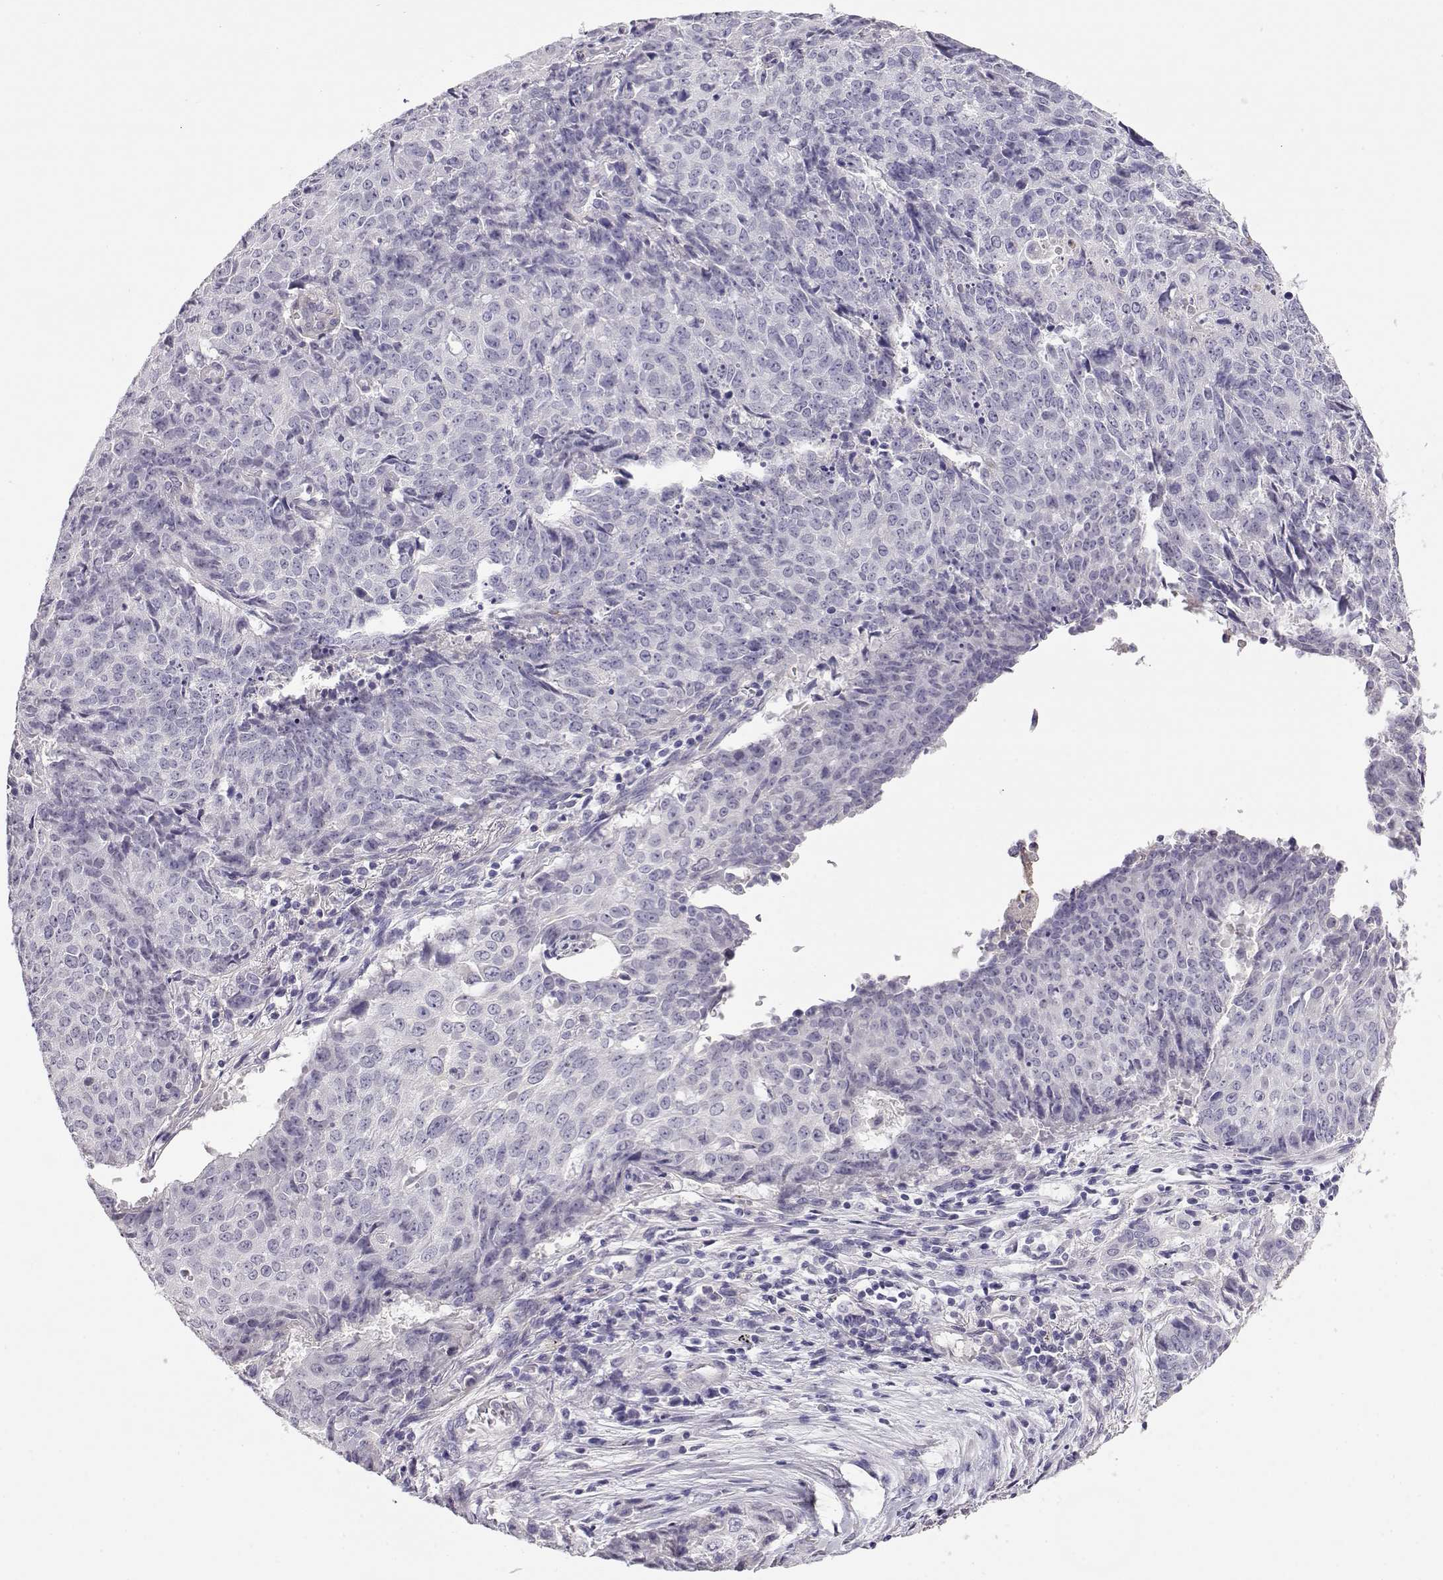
{"staining": {"intensity": "negative", "quantity": "none", "location": "none"}, "tissue": "lung cancer", "cell_type": "Tumor cells", "image_type": "cancer", "snomed": [{"axis": "morphology", "description": "Normal tissue, NOS"}, {"axis": "morphology", "description": "Squamous cell carcinoma, NOS"}, {"axis": "topography", "description": "Bronchus"}, {"axis": "topography", "description": "Lung"}], "caption": "The photomicrograph exhibits no significant positivity in tumor cells of squamous cell carcinoma (lung).", "gene": "ENDOU", "patient": {"sex": "male", "age": 64}}